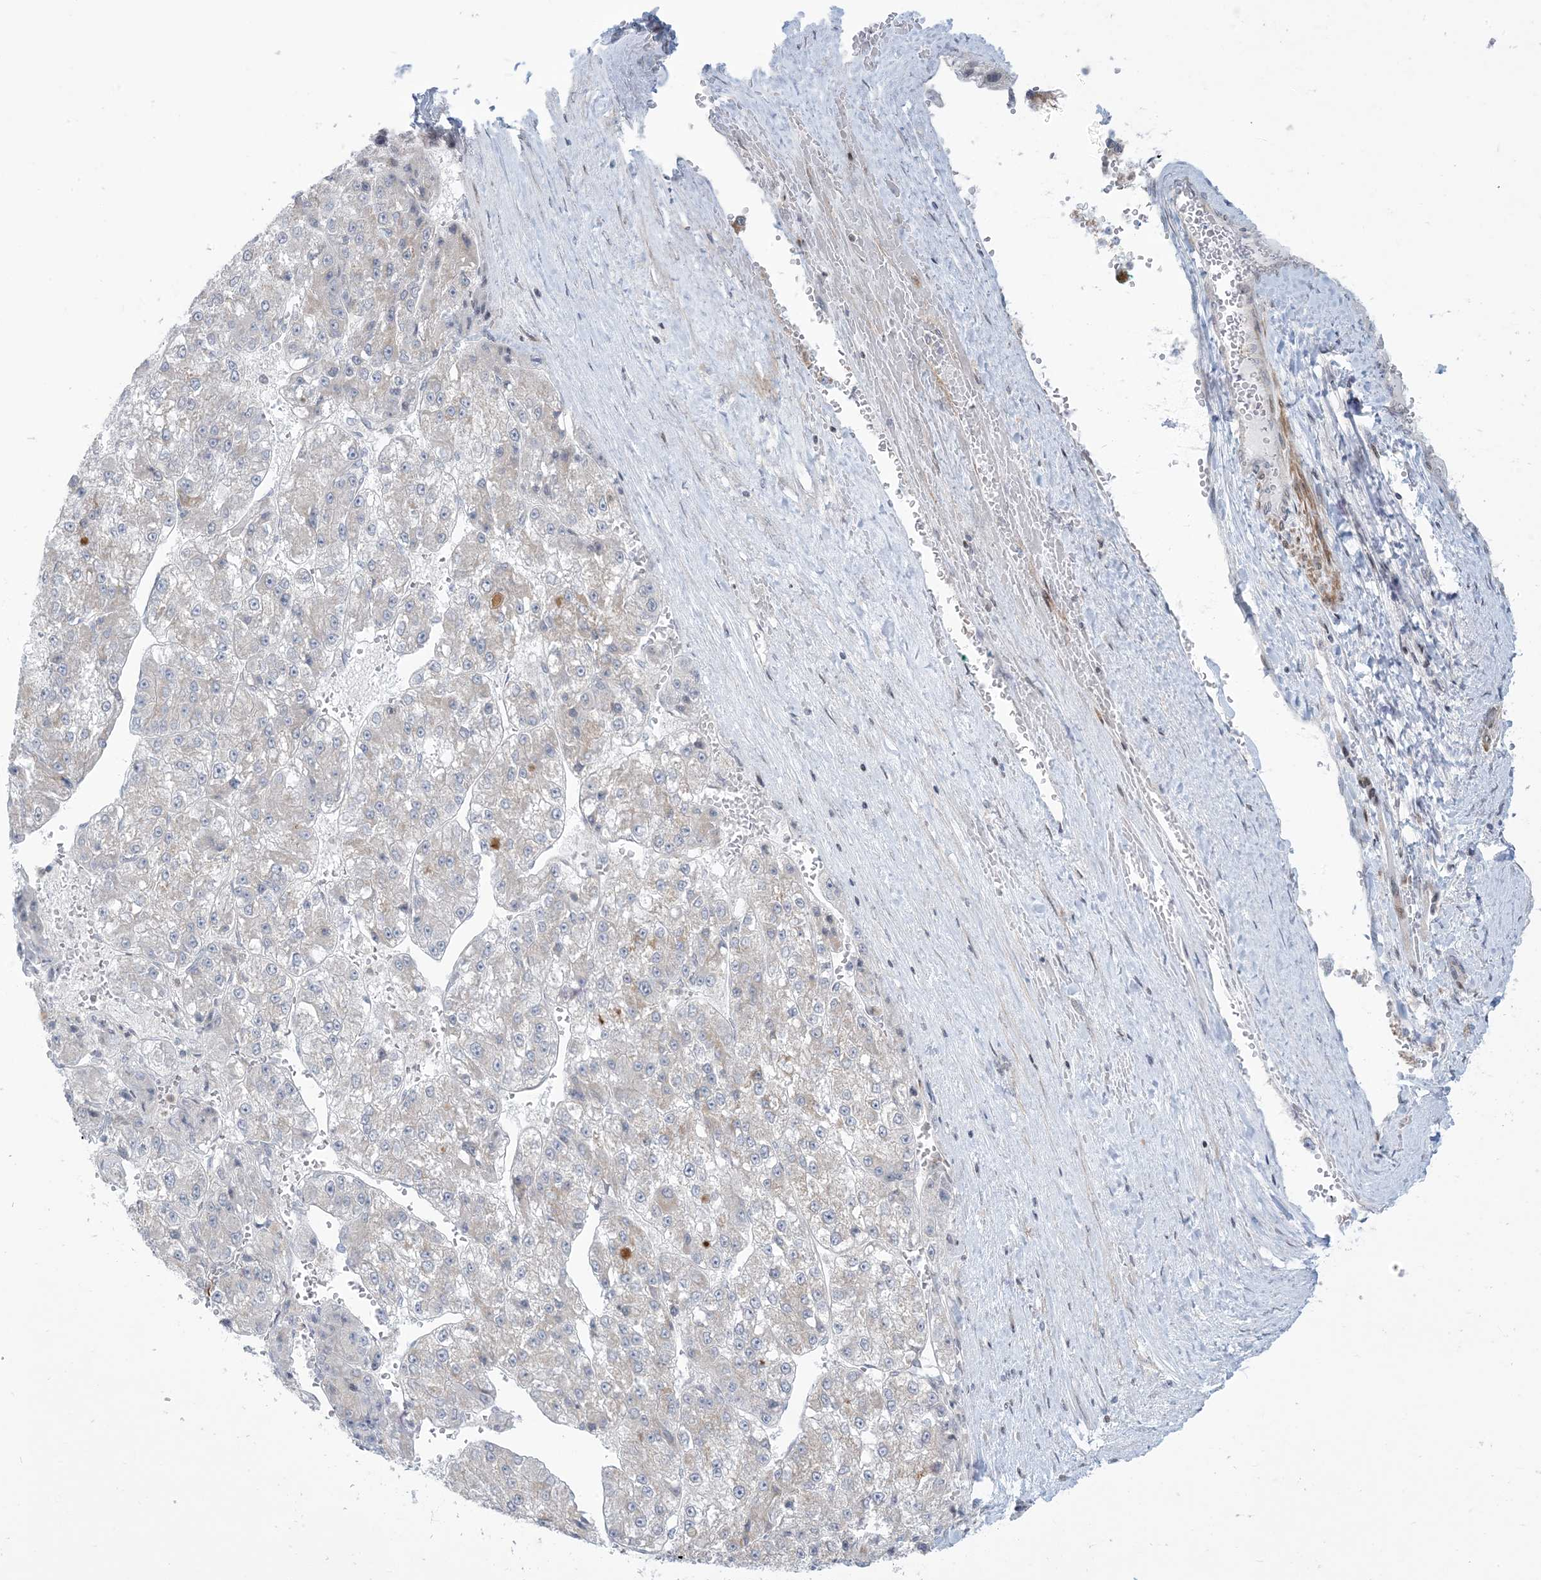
{"staining": {"intensity": "negative", "quantity": "none", "location": "none"}, "tissue": "liver cancer", "cell_type": "Tumor cells", "image_type": "cancer", "snomed": [{"axis": "morphology", "description": "Carcinoma, Hepatocellular, NOS"}, {"axis": "topography", "description": "Liver"}], "caption": "Immunohistochemical staining of human hepatocellular carcinoma (liver) reveals no significant staining in tumor cells. (Immunohistochemistry, brightfield microscopy, high magnification).", "gene": "AFTPH", "patient": {"sex": "female", "age": 73}}